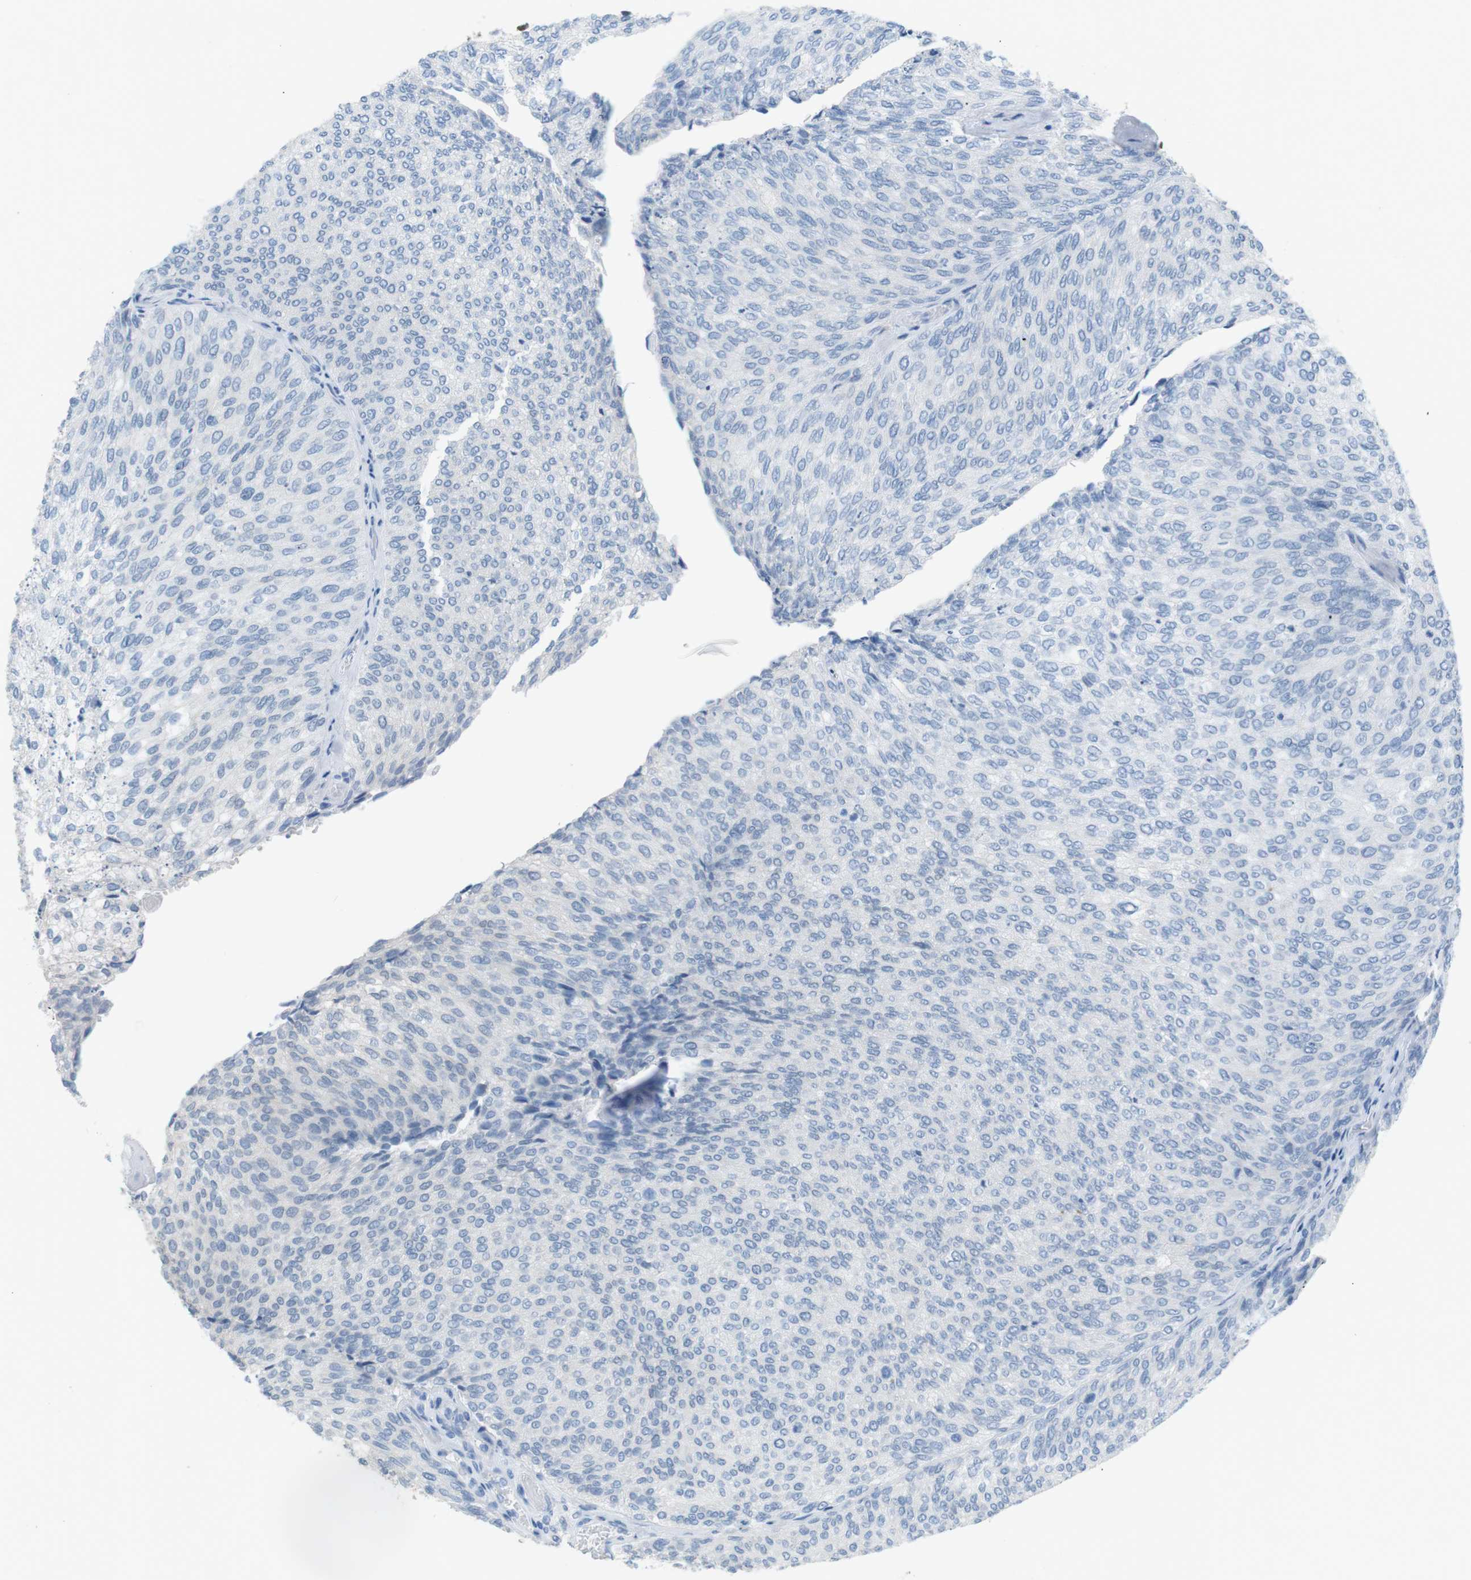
{"staining": {"intensity": "negative", "quantity": "none", "location": "none"}, "tissue": "urothelial cancer", "cell_type": "Tumor cells", "image_type": "cancer", "snomed": [{"axis": "morphology", "description": "Urothelial carcinoma, Low grade"}, {"axis": "topography", "description": "Urinary bladder"}], "caption": "Photomicrograph shows no significant protein staining in tumor cells of urothelial cancer.", "gene": "SALL4", "patient": {"sex": "female", "age": 79}}